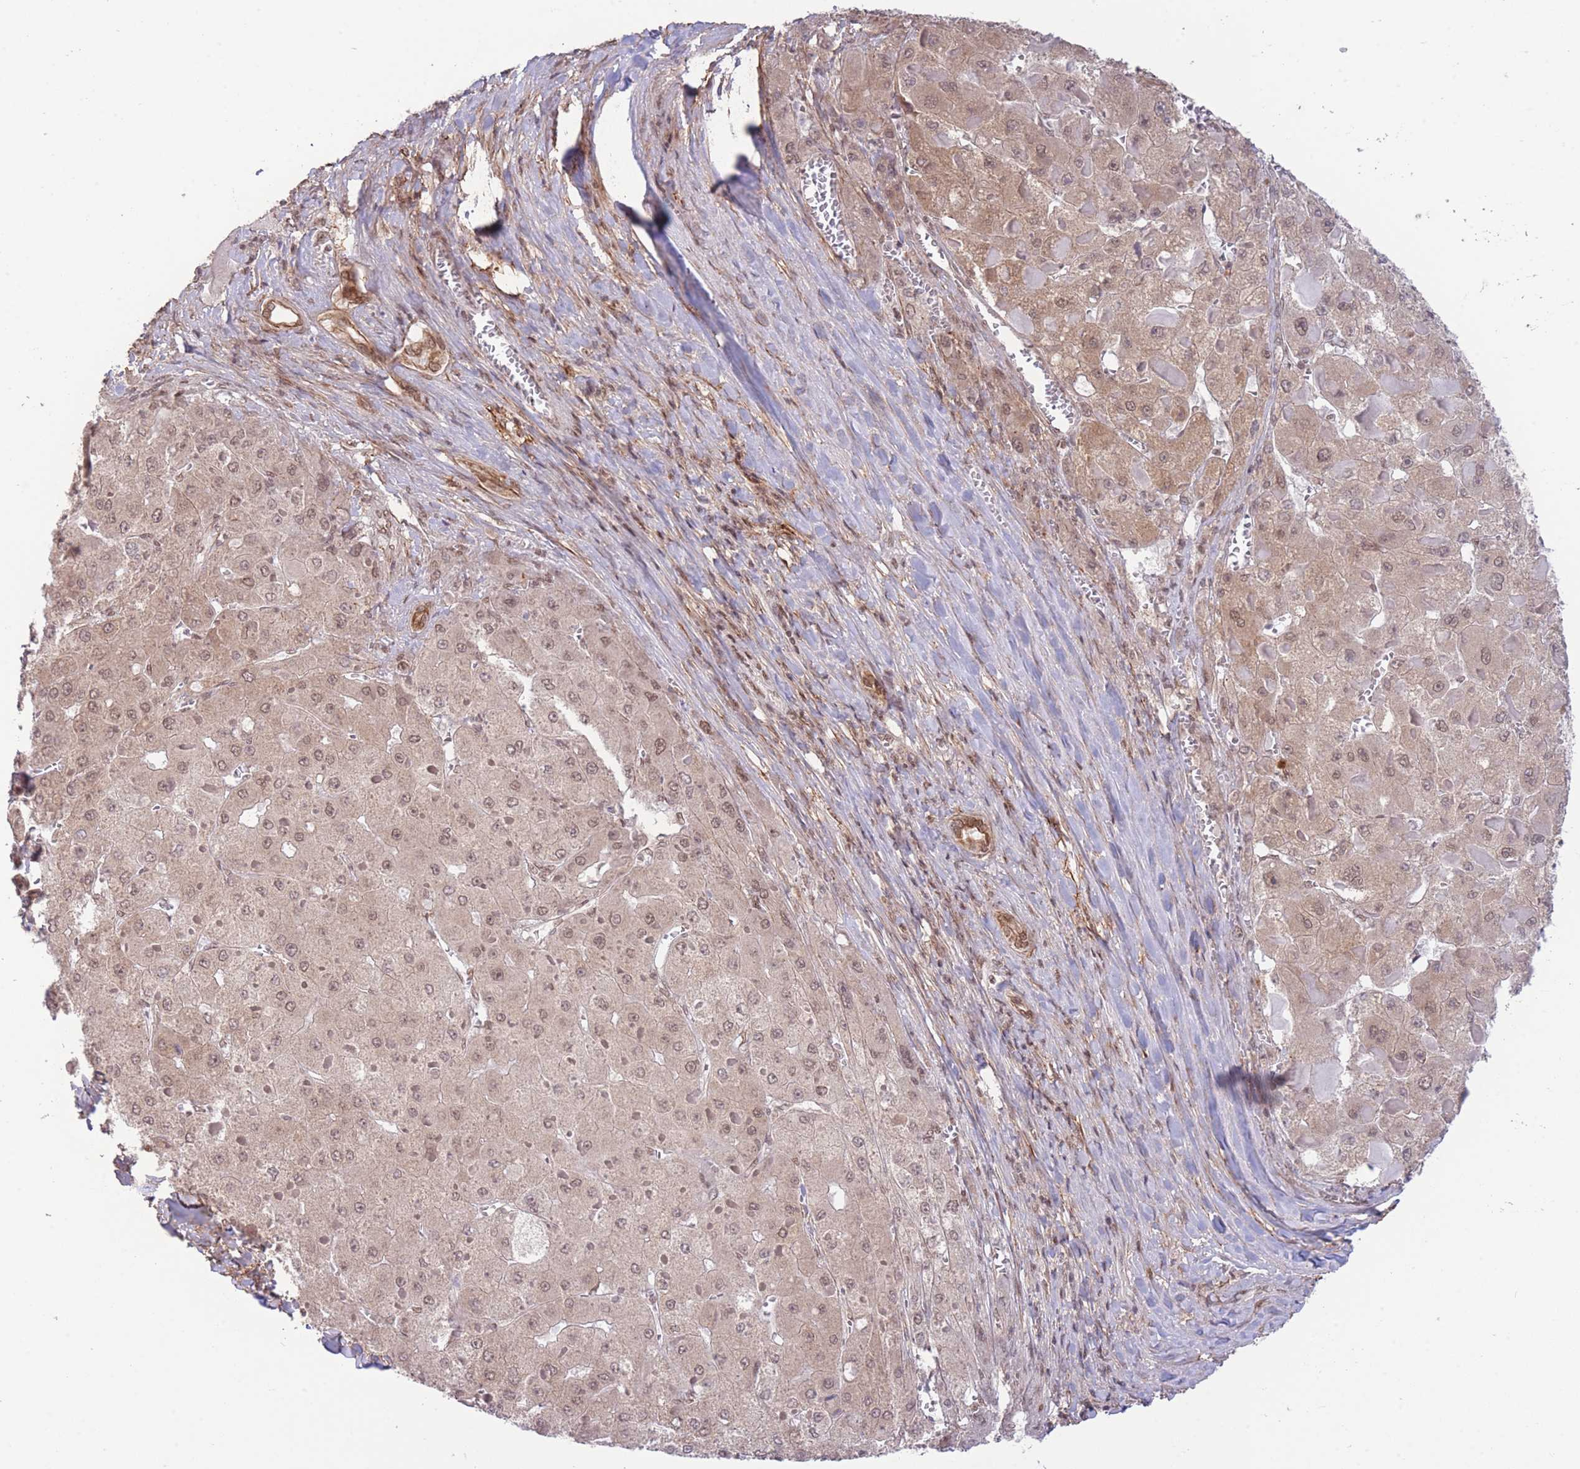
{"staining": {"intensity": "weak", "quantity": ">75%", "location": "nuclear"}, "tissue": "liver cancer", "cell_type": "Tumor cells", "image_type": "cancer", "snomed": [{"axis": "morphology", "description": "Carcinoma, Hepatocellular, NOS"}, {"axis": "topography", "description": "Liver"}], "caption": "Immunohistochemical staining of human liver cancer (hepatocellular carcinoma) shows low levels of weak nuclear protein staining in about >75% of tumor cells.", "gene": "CARD8", "patient": {"sex": "female", "age": 73}}